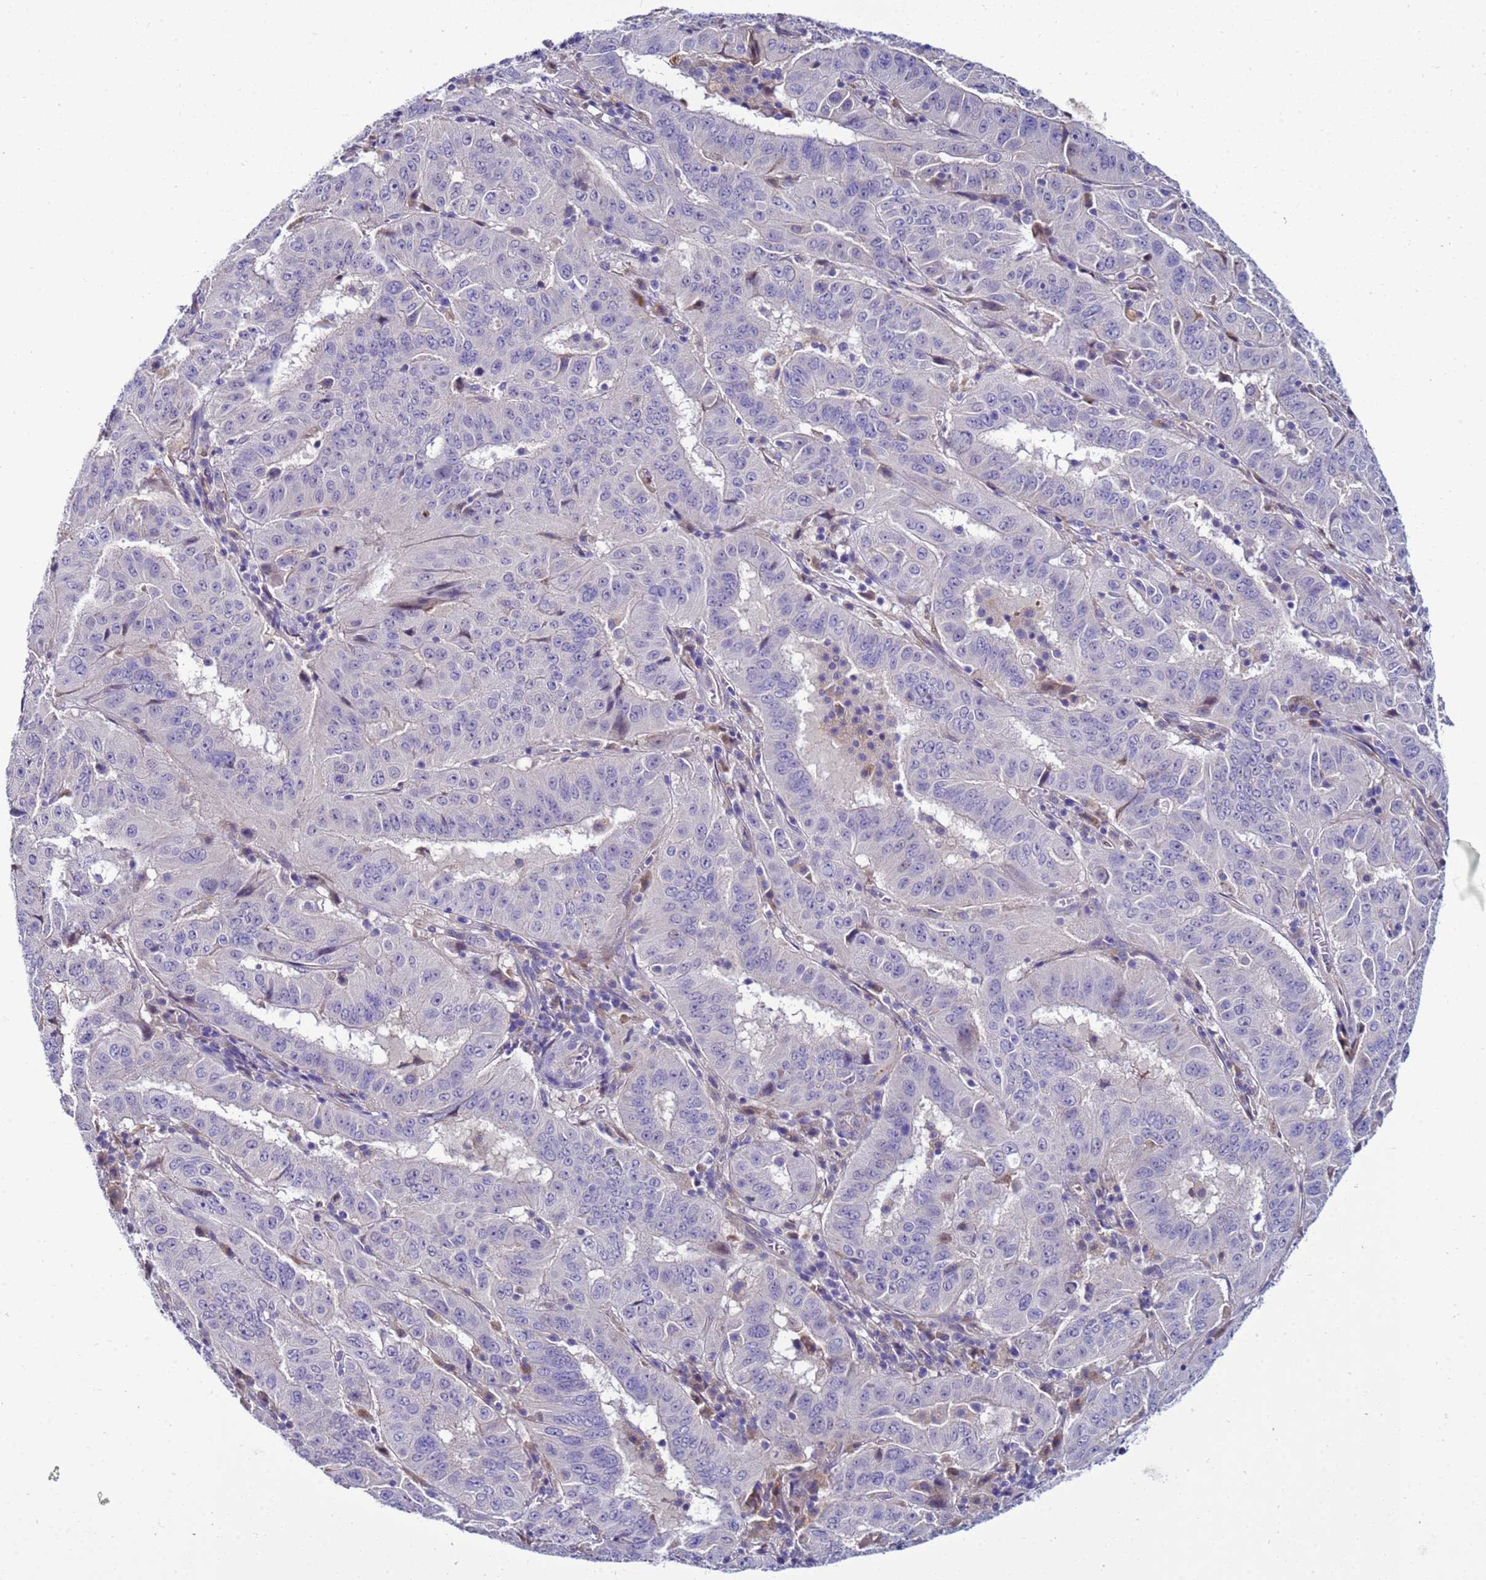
{"staining": {"intensity": "negative", "quantity": "none", "location": "none"}, "tissue": "pancreatic cancer", "cell_type": "Tumor cells", "image_type": "cancer", "snomed": [{"axis": "morphology", "description": "Adenocarcinoma, NOS"}, {"axis": "topography", "description": "Pancreas"}], "caption": "Pancreatic cancer (adenocarcinoma) was stained to show a protein in brown. There is no significant positivity in tumor cells.", "gene": "NAT2", "patient": {"sex": "male", "age": 63}}